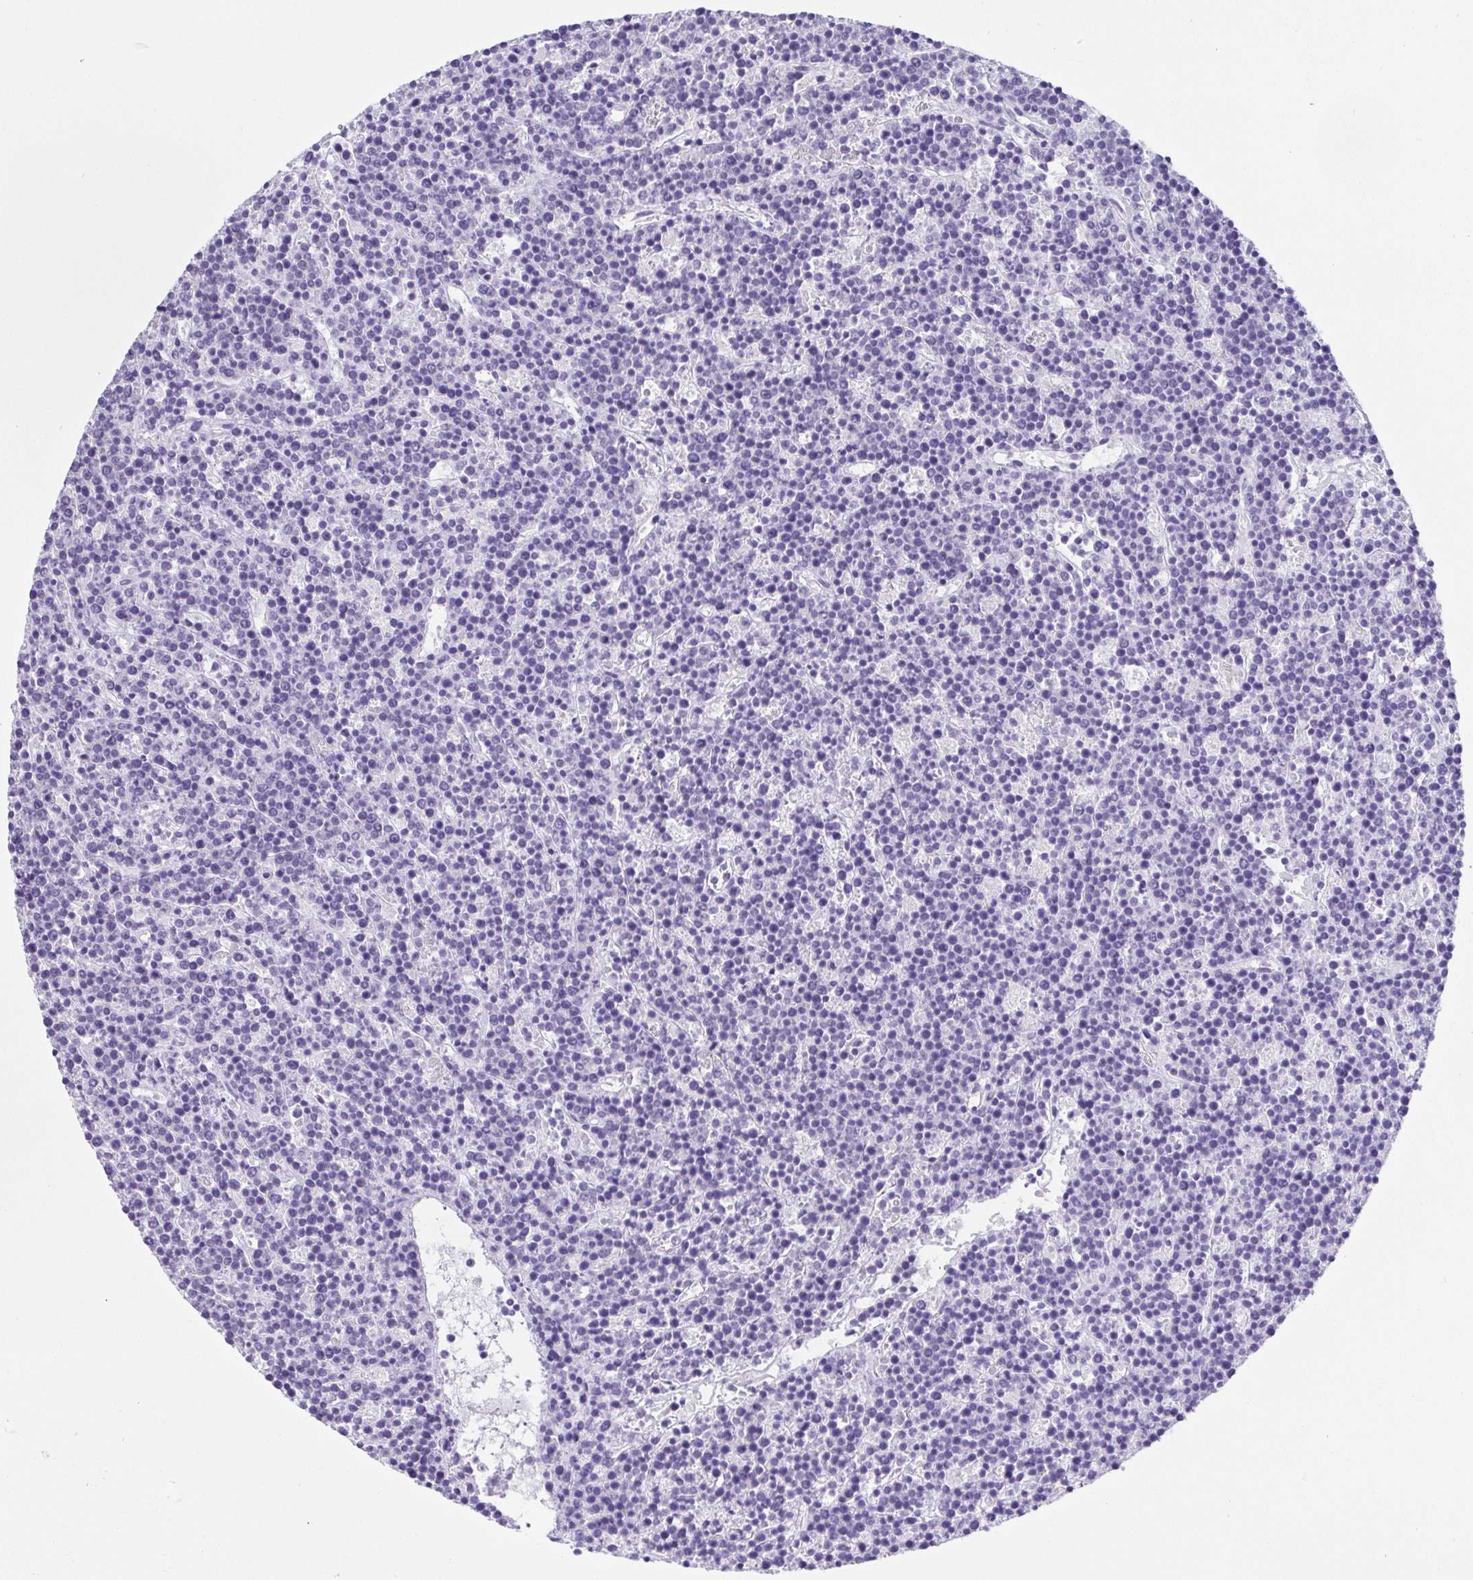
{"staining": {"intensity": "negative", "quantity": "none", "location": "none"}, "tissue": "lymphoma", "cell_type": "Tumor cells", "image_type": "cancer", "snomed": [{"axis": "morphology", "description": "Malignant lymphoma, non-Hodgkin's type, High grade"}, {"axis": "topography", "description": "Ovary"}], "caption": "Histopathology image shows no protein expression in tumor cells of lymphoma tissue.", "gene": "HAPLN2", "patient": {"sex": "female", "age": 56}}